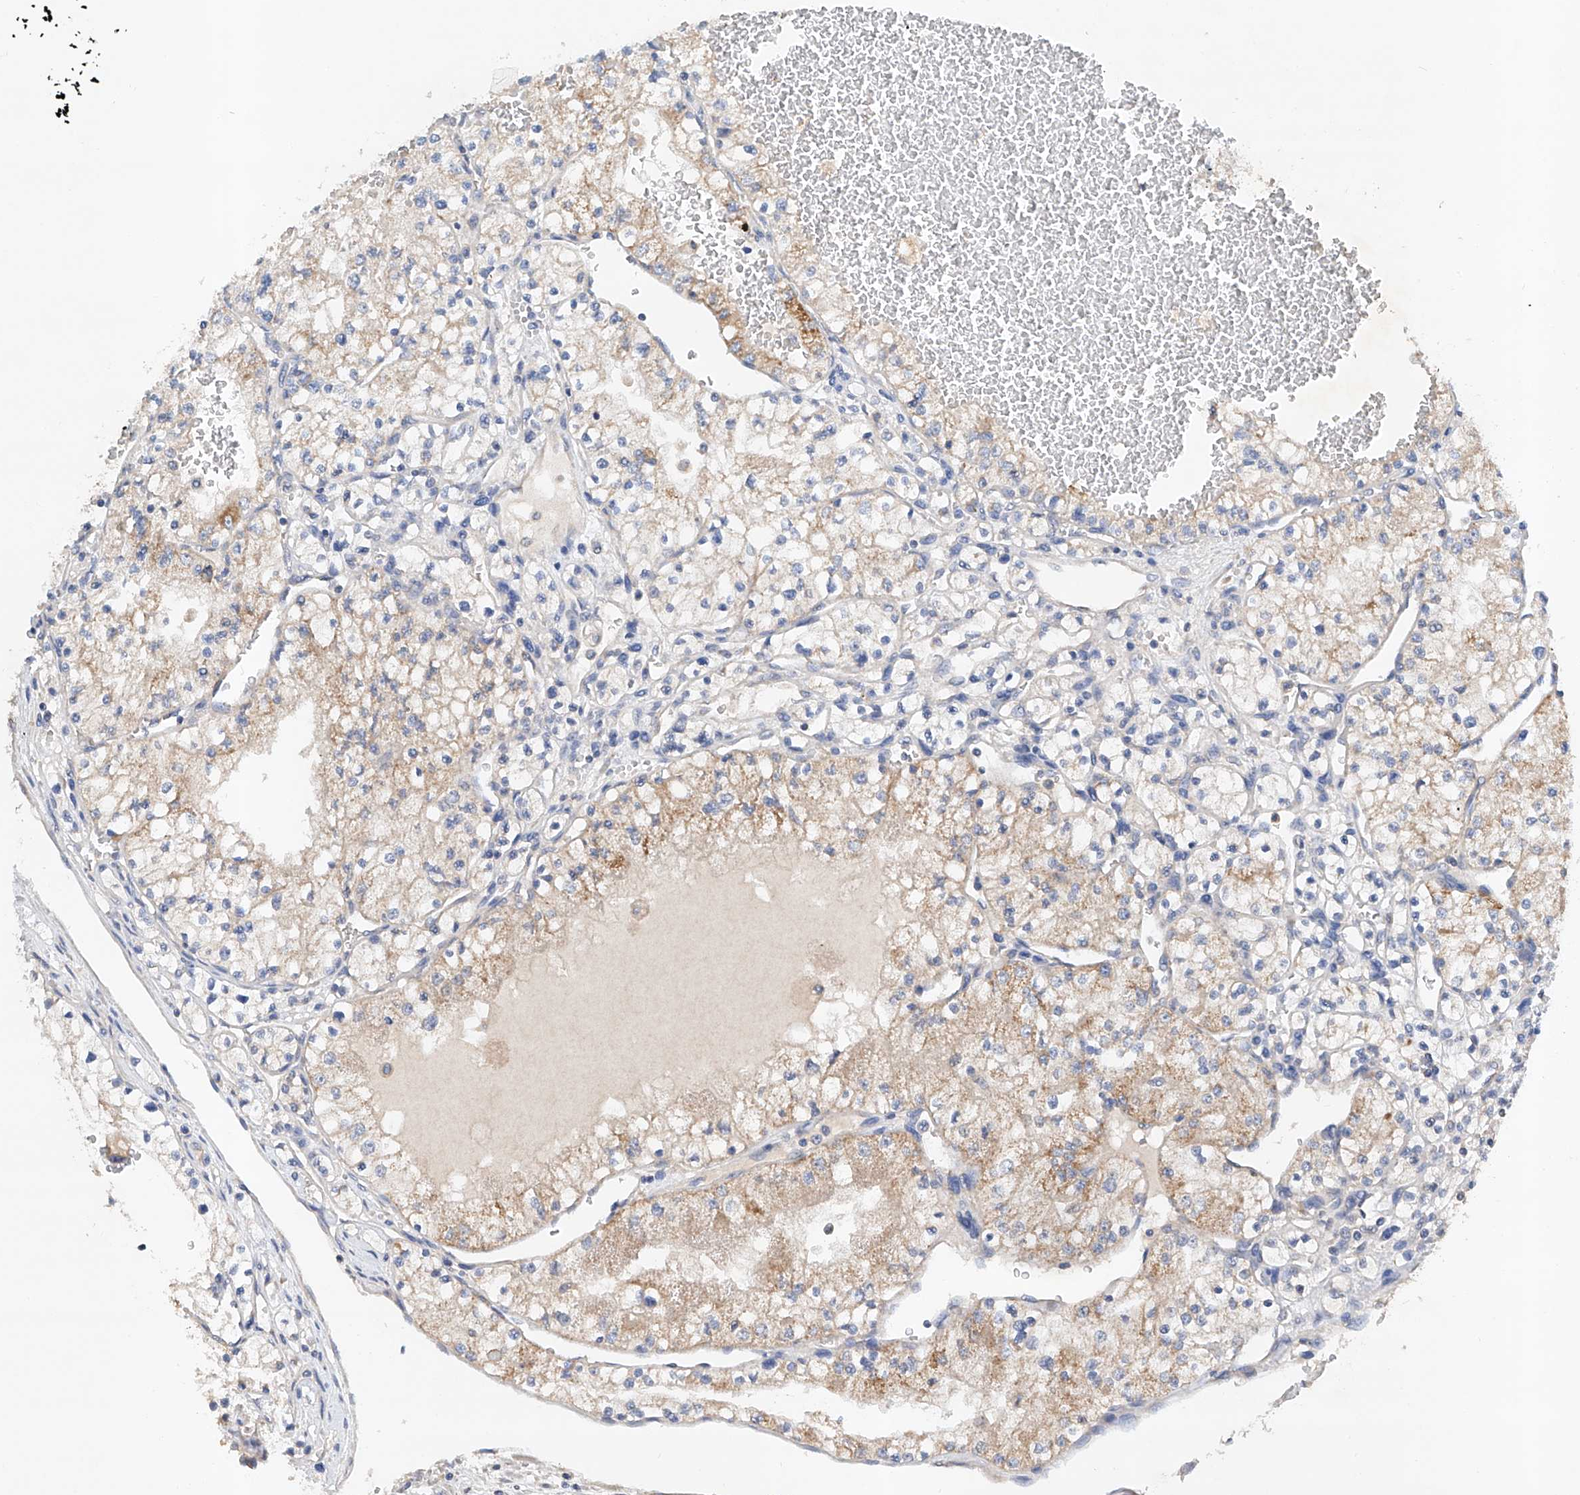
{"staining": {"intensity": "moderate", "quantity": "25%-75%", "location": "cytoplasmic/membranous"}, "tissue": "renal cancer", "cell_type": "Tumor cells", "image_type": "cancer", "snomed": [{"axis": "morphology", "description": "Normal tissue, NOS"}, {"axis": "morphology", "description": "Adenocarcinoma, NOS"}, {"axis": "topography", "description": "Kidney"}], "caption": "Immunohistochemistry (IHC) image of neoplastic tissue: adenocarcinoma (renal) stained using IHC reveals medium levels of moderate protein expression localized specifically in the cytoplasmic/membranous of tumor cells, appearing as a cytoplasmic/membranous brown color.", "gene": "GPC4", "patient": {"sex": "male", "age": 68}}